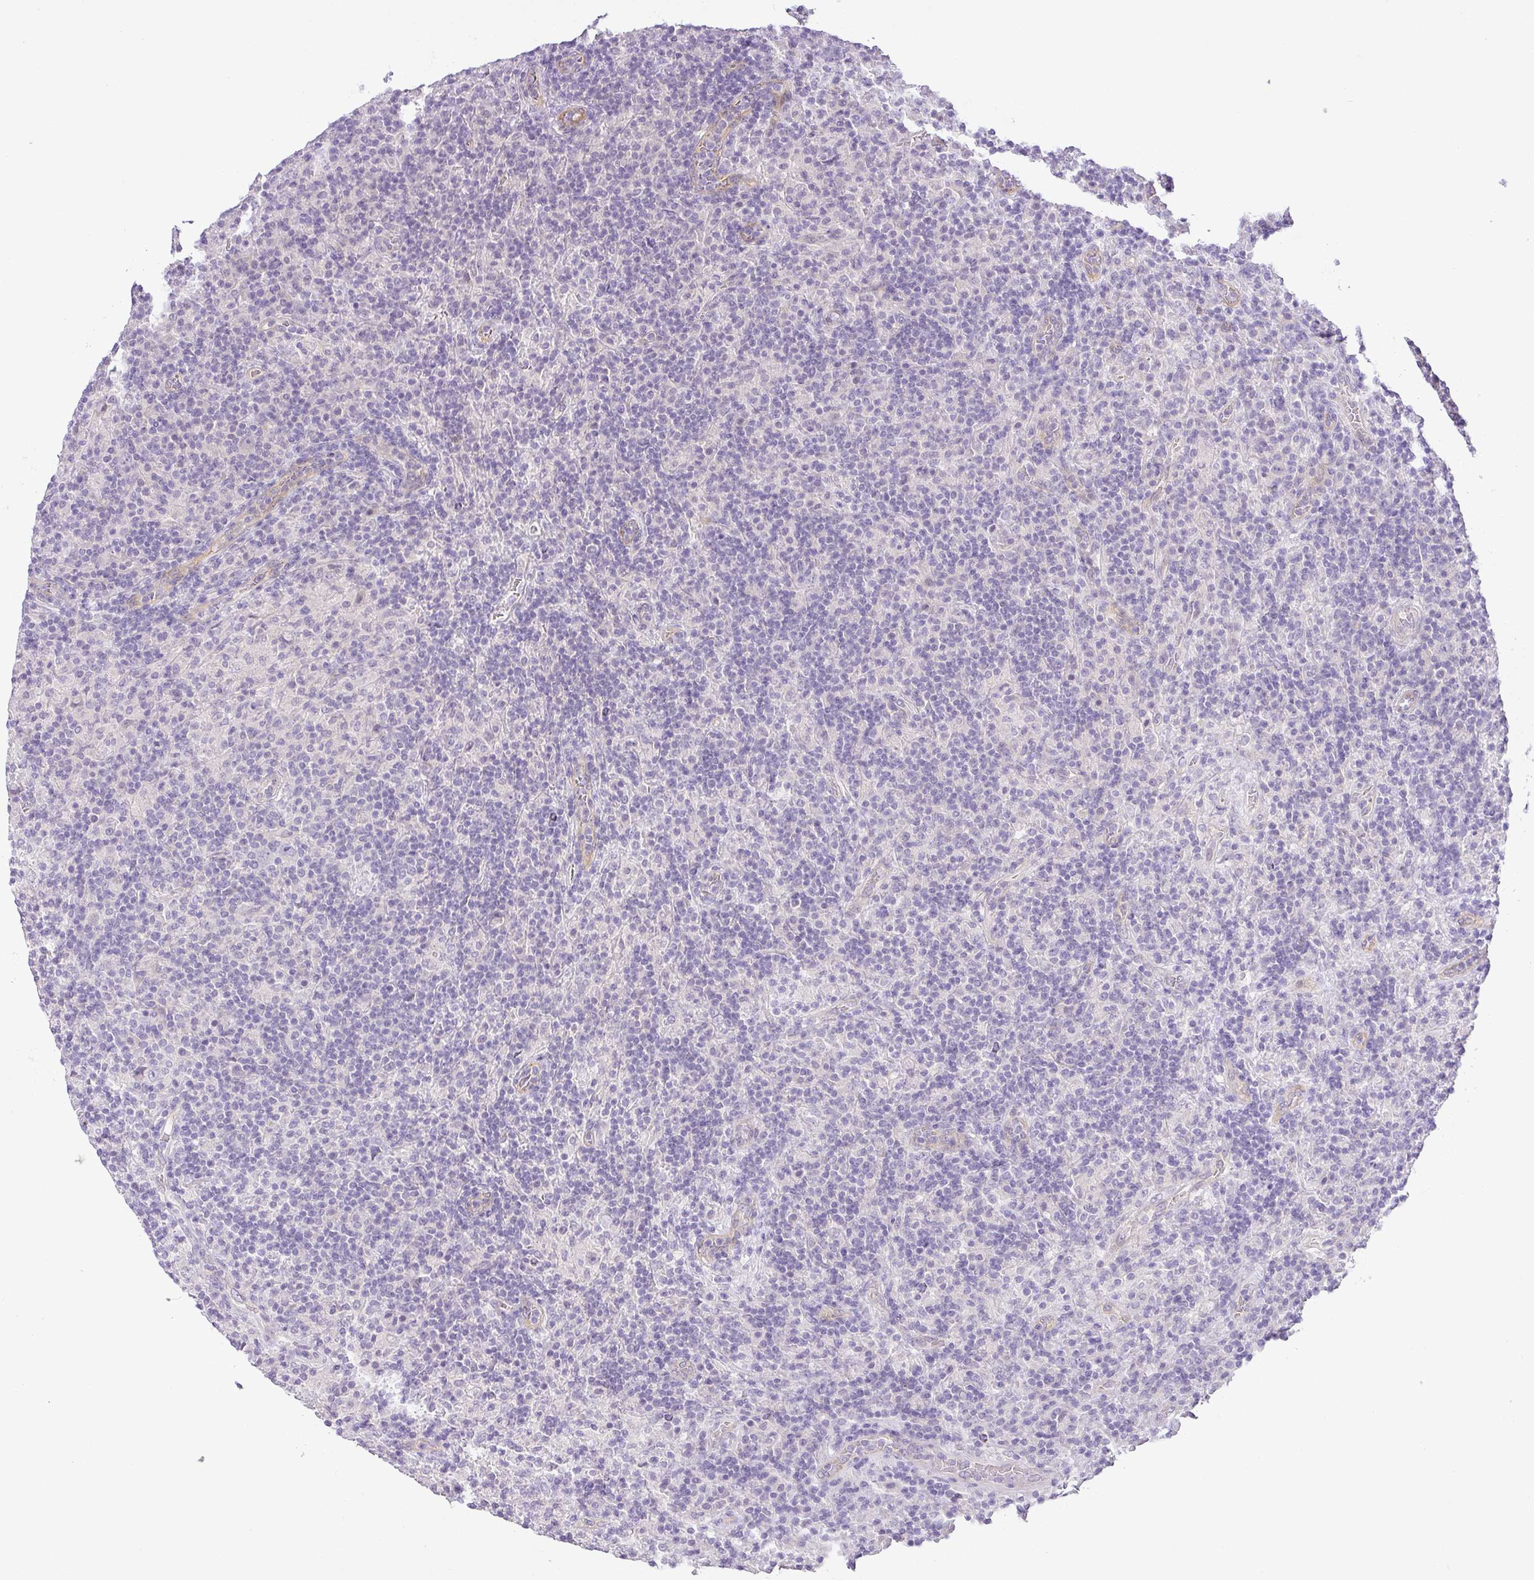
{"staining": {"intensity": "negative", "quantity": "none", "location": "none"}, "tissue": "lymphoma", "cell_type": "Tumor cells", "image_type": "cancer", "snomed": [{"axis": "morphology", "description": "Hodgkin's disease, NOS"}, {"axis": "topography", "description": "Lymph node"}], "caption": "A photomicrograph of human lymphoma is negative for staining in tumor cells. The staining was performed using DAB (3,3'-diaminobenzidine) to visualize the protein expression in brown, while the nuclei were stained in blue with hematoxylin (Magnification: 20x).", "gene": "RAX2", "patient": {"sex": "male", "age": 70}}